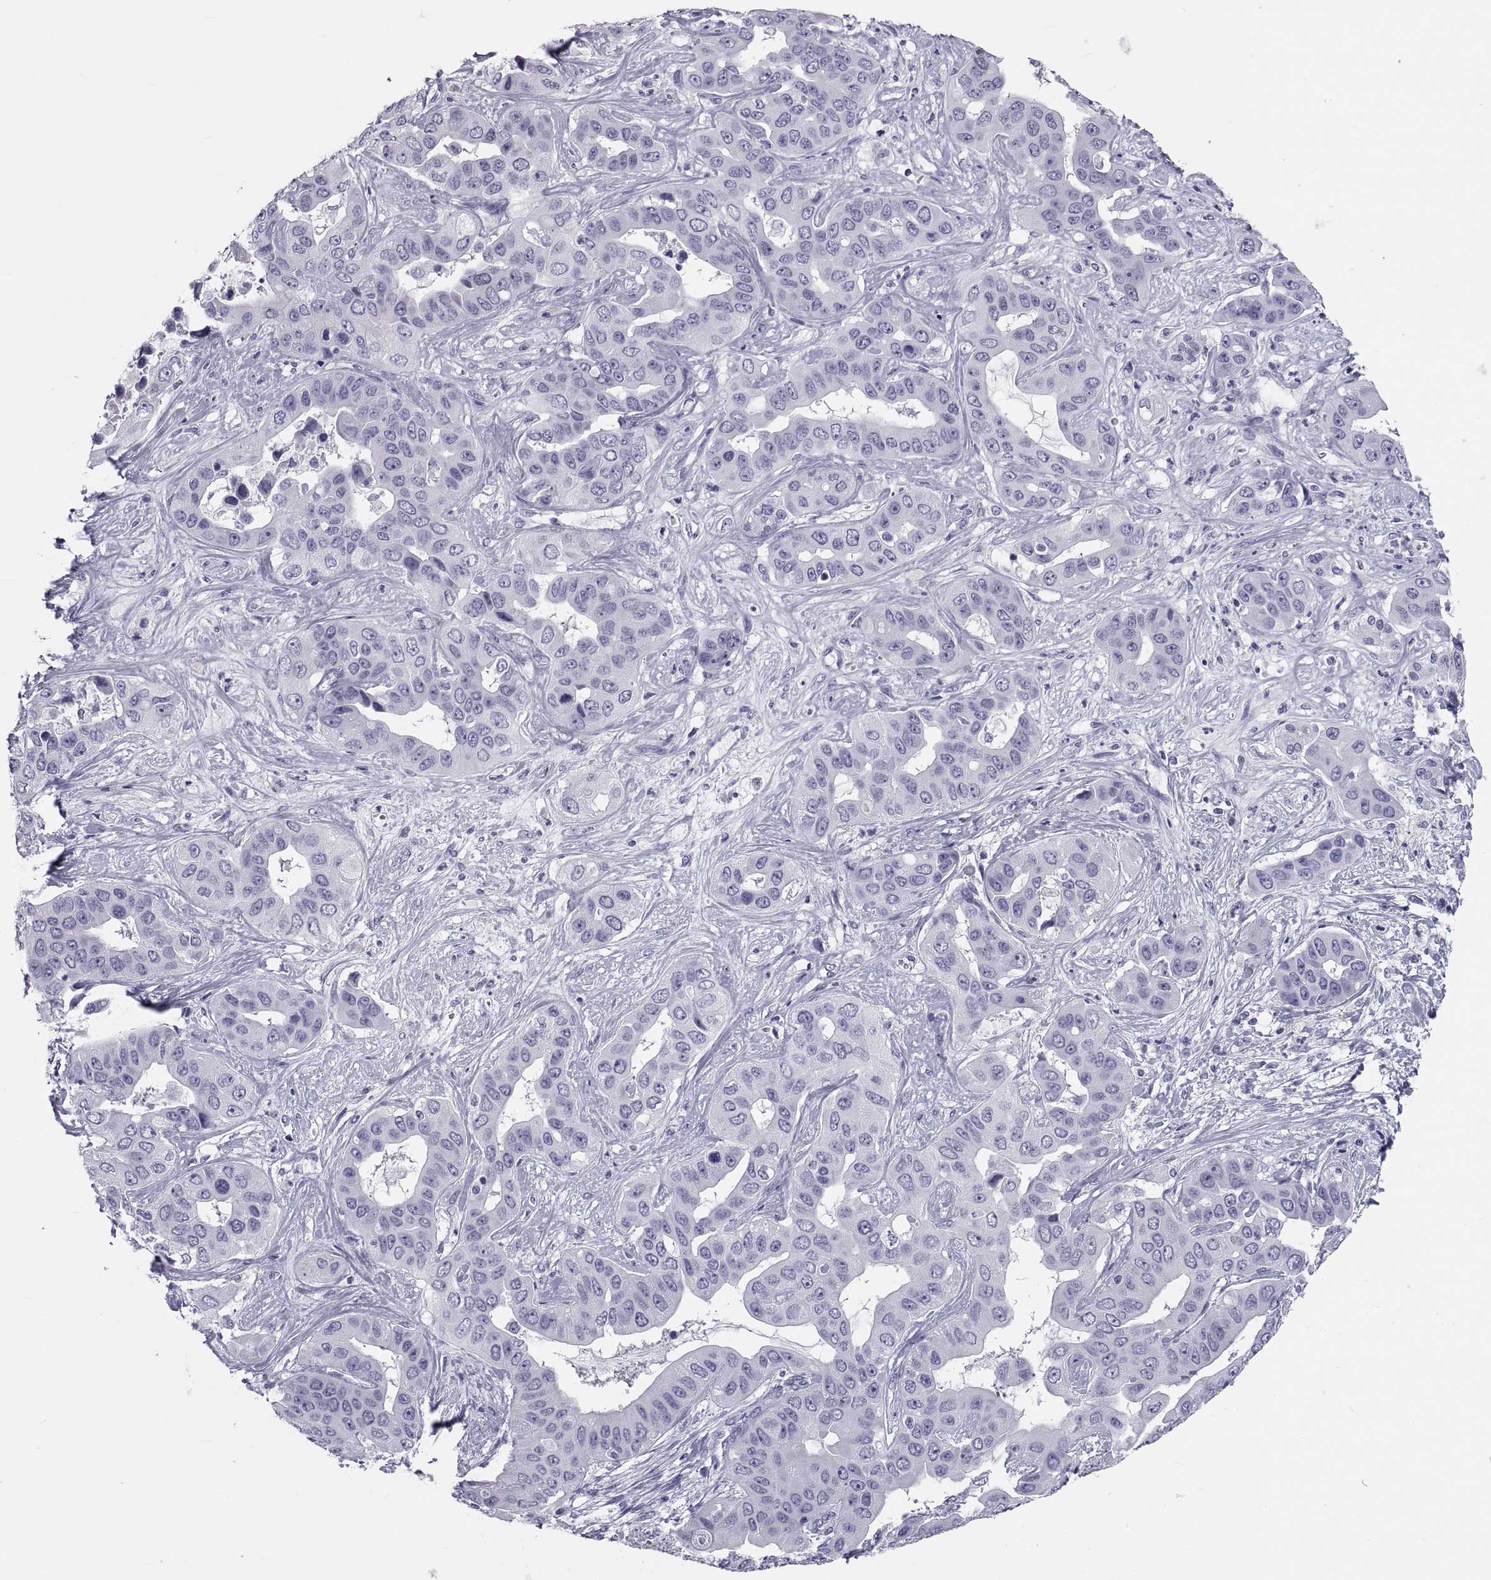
{"staining": {"intensity": "negative", "quantity": "none", "location": "none"}, "tissue": "liver cancer", "cell_type": "Tumor cells", "image_type": "cancer", "snomed": [{"axis": "morphology", "description": "Cholangiocarcinoma"}, {"axis": "topography", "description": "Liver"}], "caption": "An image of cholangiocarcinoma (liver) stained for a protein exhibits no brown staining in tumor cells.", "gene": "DEFB129", "patient": {"sex": "female", "age": 52}}